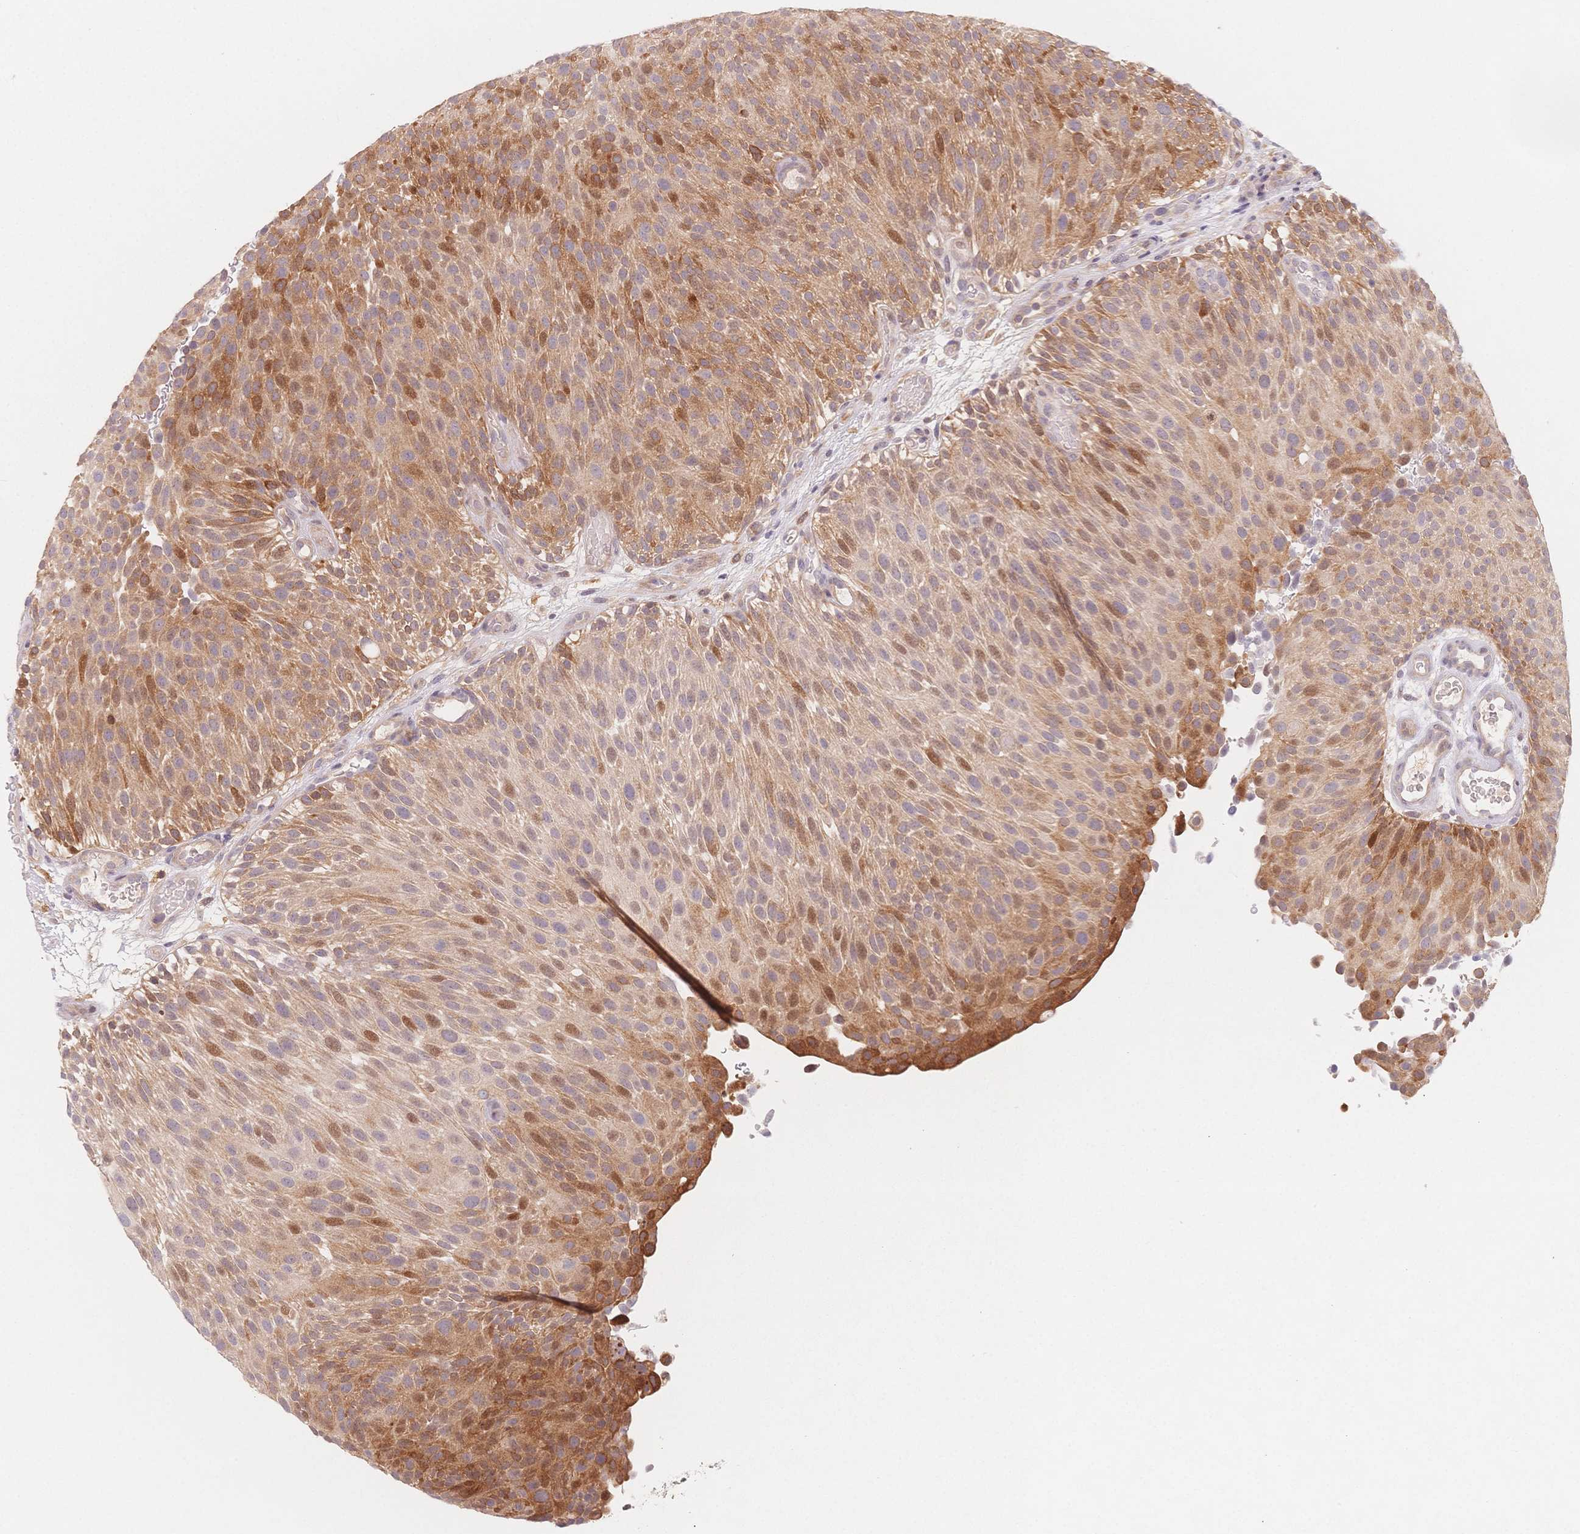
{"staining": {"intensity": "moderate", "quantity": "25%-75%", "location": "cytoplasmic/membranous,nuclear"}, "tissue": "urothelial cancer", "cell_type": "Tumor cells", "image_type": "cancer", "snomed": [{"axis": "morphology", "description": "Urothelial carcinoma, Low grade"}, {"axis": "topography", "description": "Urinary bladder"}], "caption": "Human urothelial carcinoma (low-grade) stained with a brown dye demonstrates moderate cytoplasmic/membranous and nuclear positive expression in about 25%-75% of tumor cells.", "gene": "C12orf75", "patient": {"sex": "male", "age": 78}}